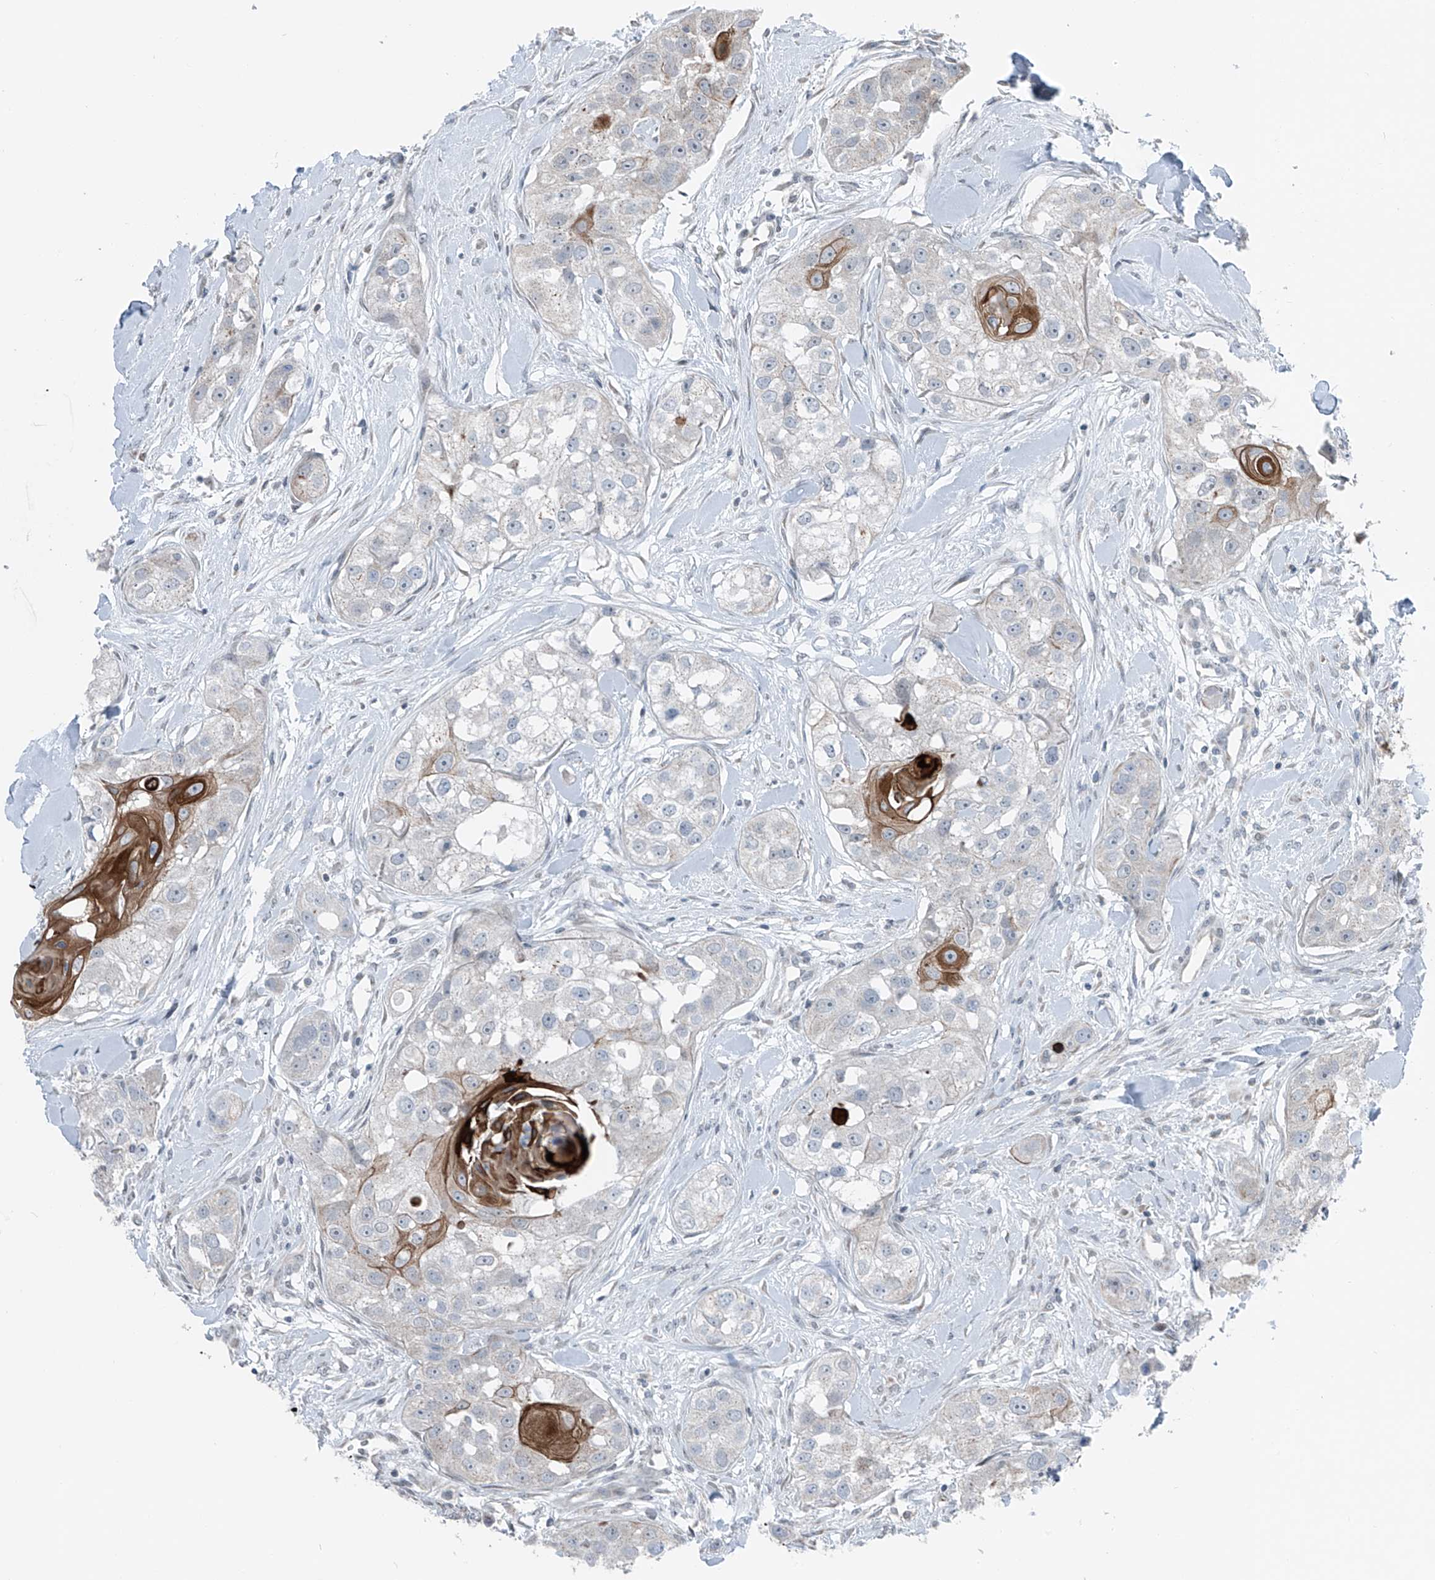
{"staining": {"intensity": "moderate", "quantity": "<25%", "location": "cytoplasmic/membranous"}, "tissue": "head and neck cancer", "cell_type": "Tumor cells", "image_type": "cancer", "snomed": [{"axis": "morphology", "description": "Normal tissue, NOS"}, {"axis": "morphology", "description": "Squamous cell carcinoma, NOS"}, {"axis": "topography", "description": "Skeletal muscle"}, {"axis": "topography", "description": "Head-Neck"}], "caption": "Tumor cells demonstrate moderate cytoplasmic/membranous expression in approximately <25% of cells in head and neck cancer.", "gene": "DYRK1B", "patient": {"sex": "male", "age": 51}}